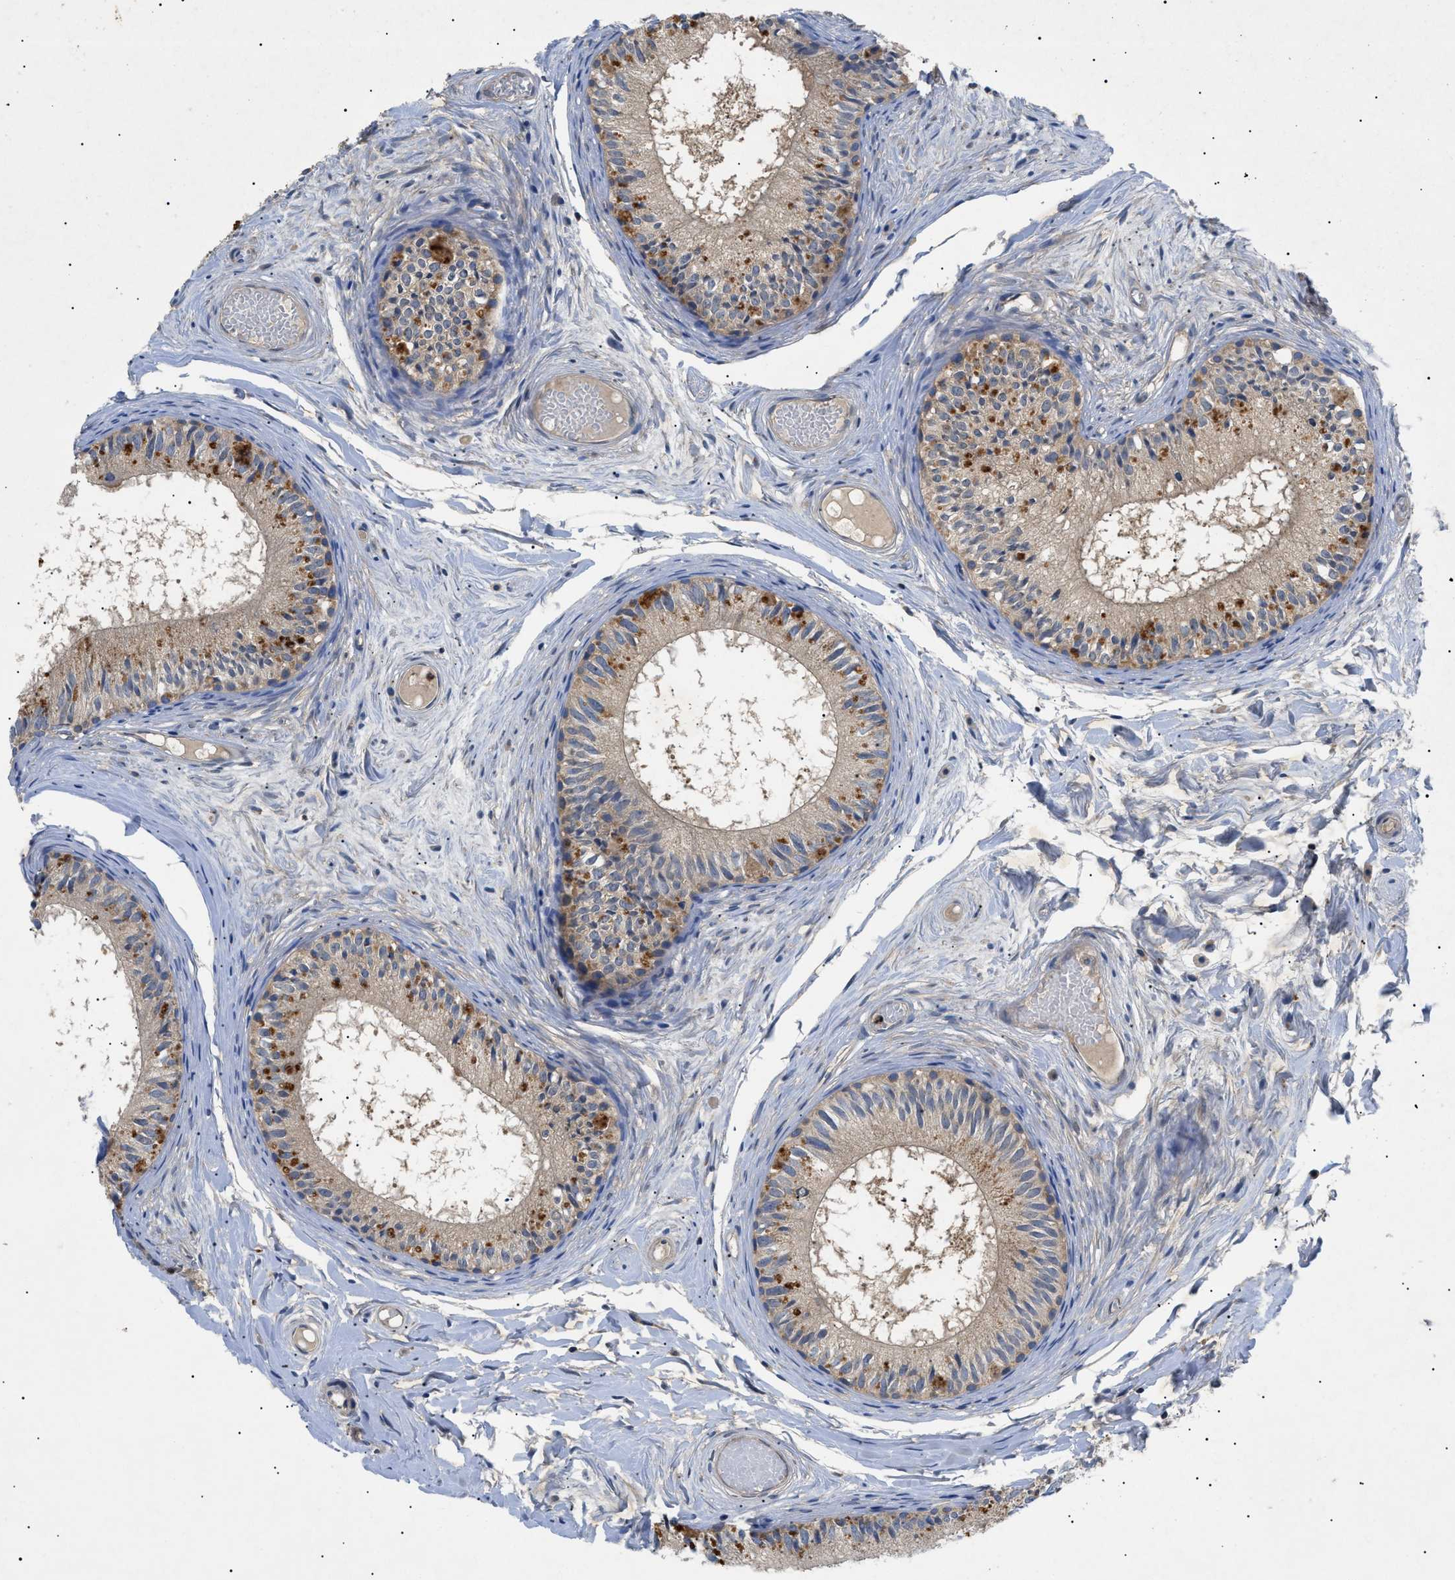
{"staining": {"intensity": "moderate", "quantity": "25%-75%", "location": "cytoplasmic/membranous"}, "tissue": "epididymis", "cell_type": "Glandular cells", "image_type": "normal", "snomed": [{"axis": "morphology", "description": "Normal tissue, NOS"}, {"axis": "topography", "description": "Epididymis"}], "caption": "DAB immunohistochemical staining of benign epididymis shows moderate cytoplasmic/membranous protein positivity in about 25%-75% of glandular cells. Immunohistochemistry stains the protein in brown and the nuclei are stained blue.", "gene": "RIPK1", "patient": {"sex": "male", "age": 46}}